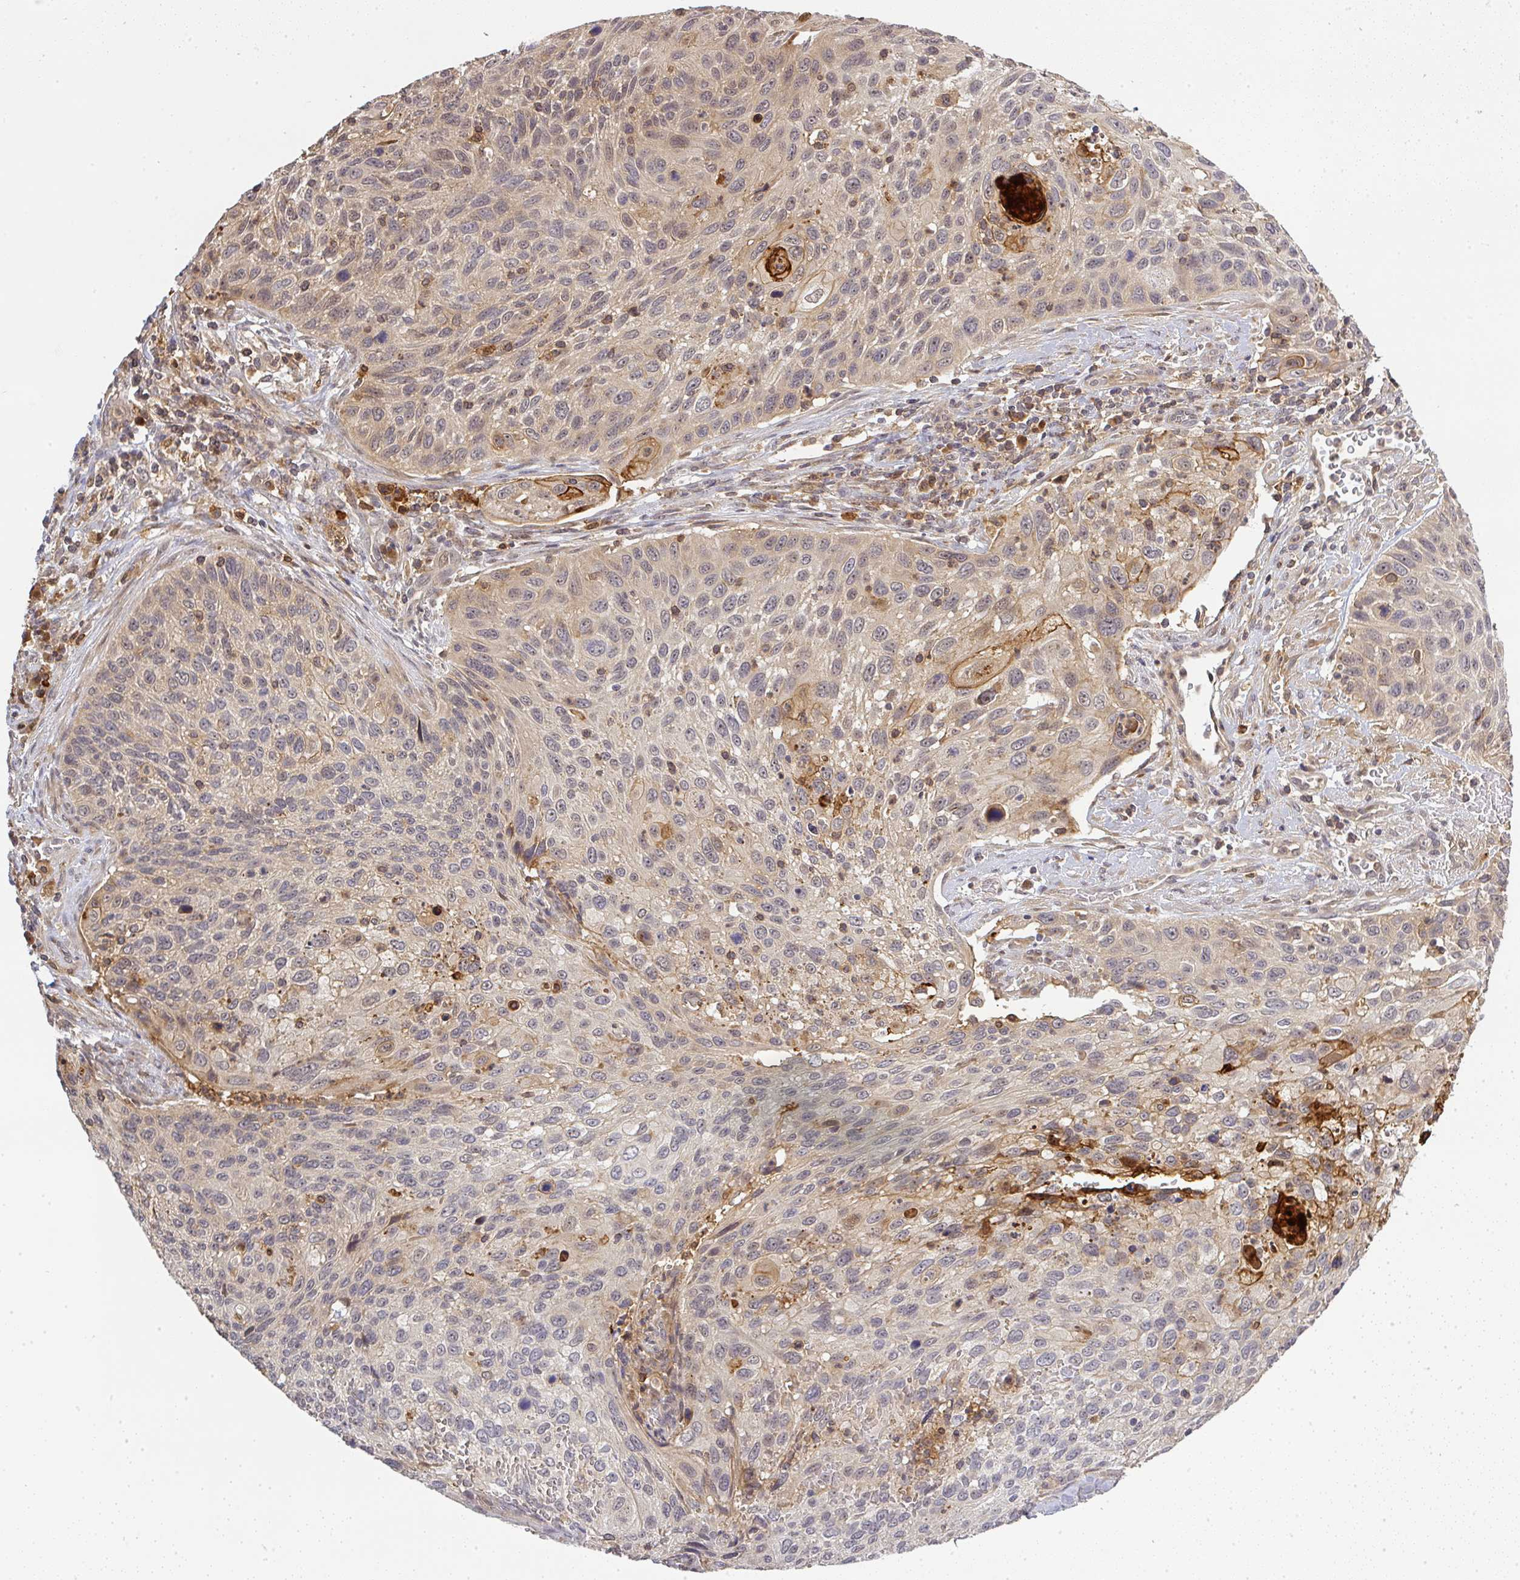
{"staining": {"intensity": "weak", "quantity": "<25%", "location": "cytoplasmic/membranous"}, "tissue": "cervical cancer", "cell_type": "Tumor cells", "image_type": "cancer", "snomed": [{"axis": "morphology", "description": "Squamous cell carcinoma, NOS"}, {"axis": "topography", "description": "Cervix"}], "caption": "Tumor cells are negative for protein expression in human cervical squamous cell carcinoma. (DAB immunohistochemistry (IHC) visualized using brightfield microscopy, high magnification).", "gene": "FAM153A", "patient": {"sex": "female", "age": 70}}